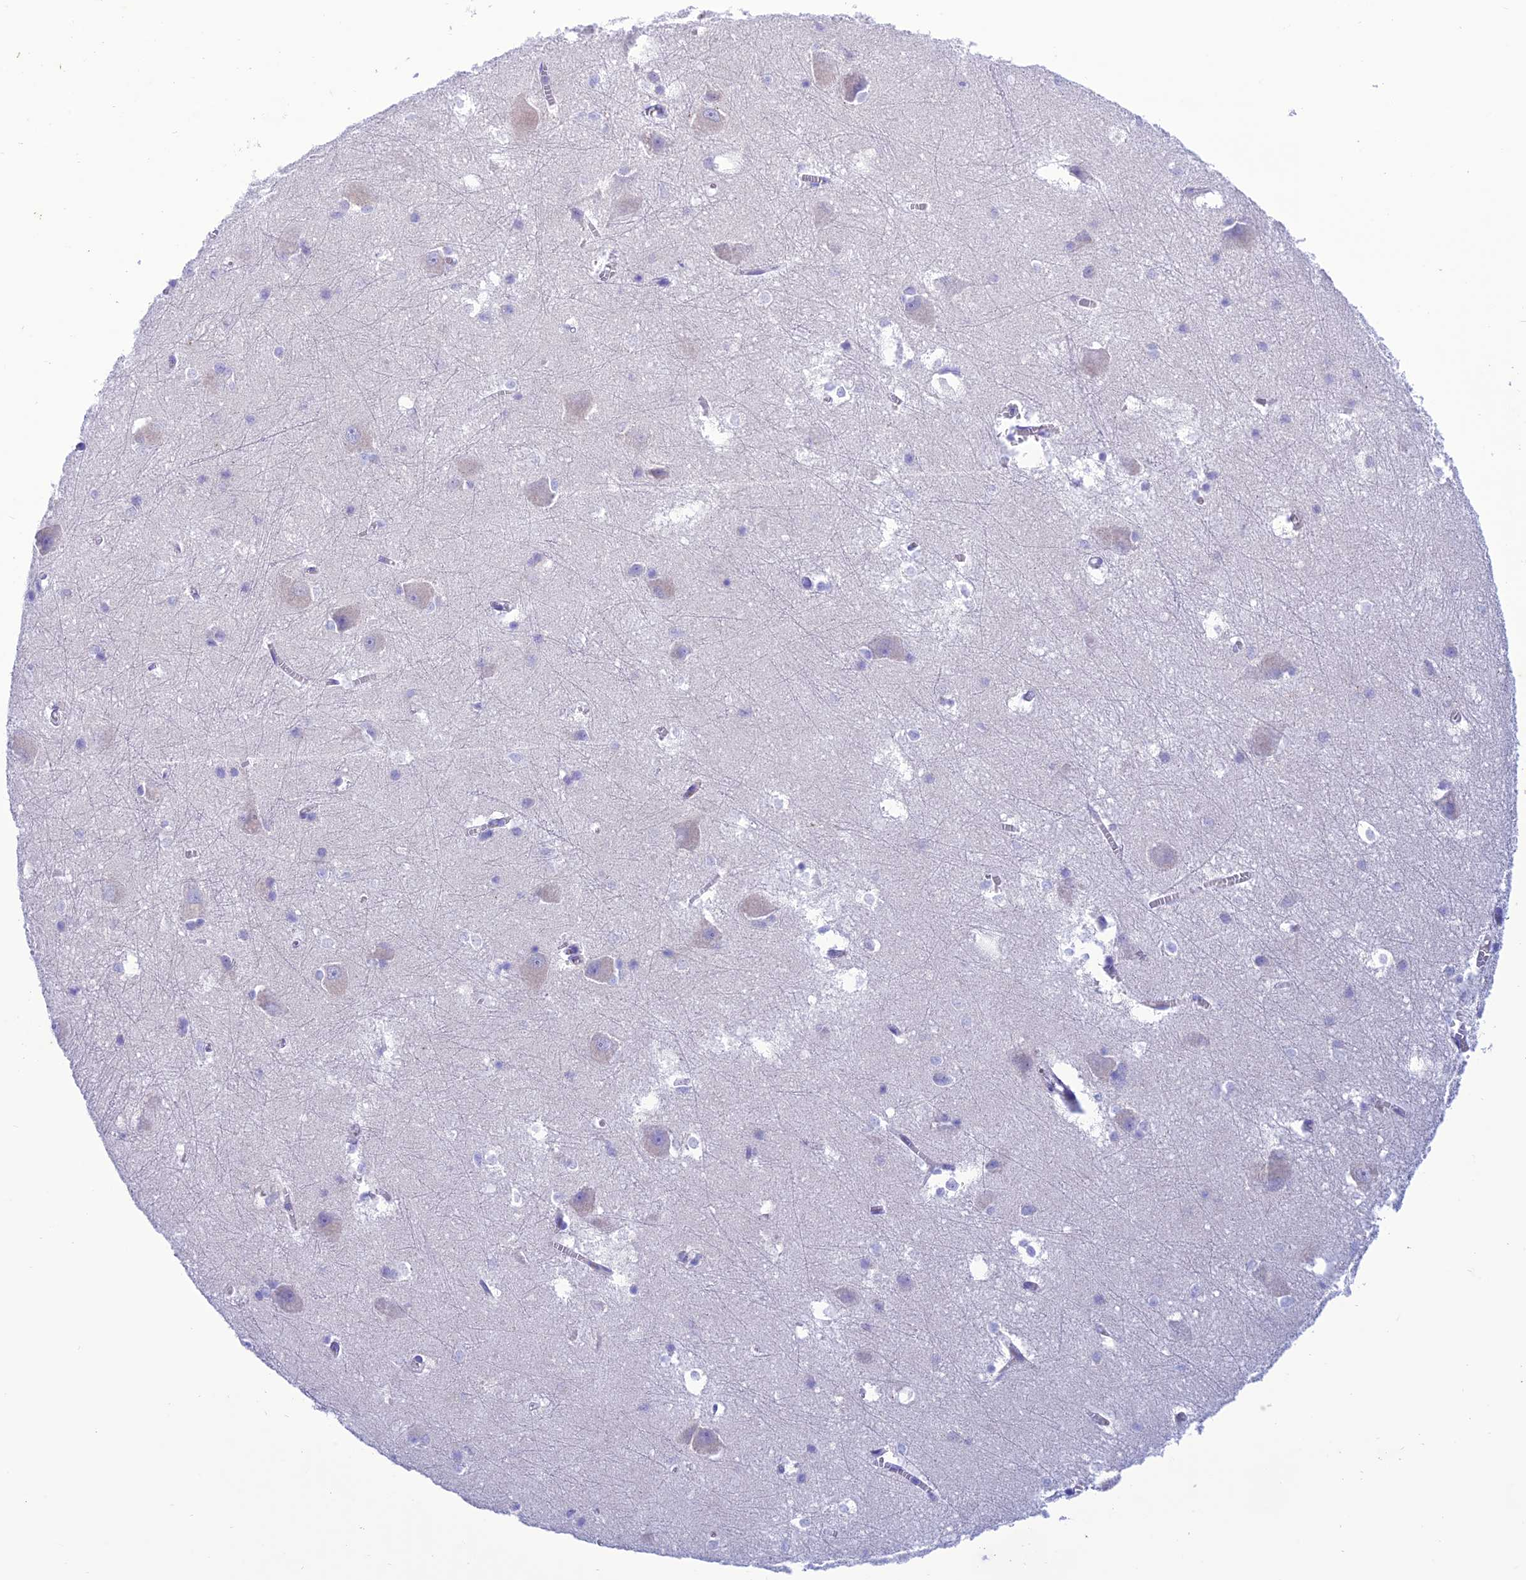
{"staining": {"intensity": "negative", "quantity": "none", "location": "none"}, "tissue": "caudate", "cell_type": "Glial cells", "image_type": "normal", "snomed": [{"axis": "morphology", "description": "Normal tissue, NOS"}, {"axis": "topography", "description": "Lateral ventricle wall"}], "caption": "A high-resolution photomicrograph shows immunohistochemistry (IHC) staining of benign caudate, which shows no significant positivity in glial cells.", "gene": "VPS52", "patient": {"sex": "male", "age": 37}}